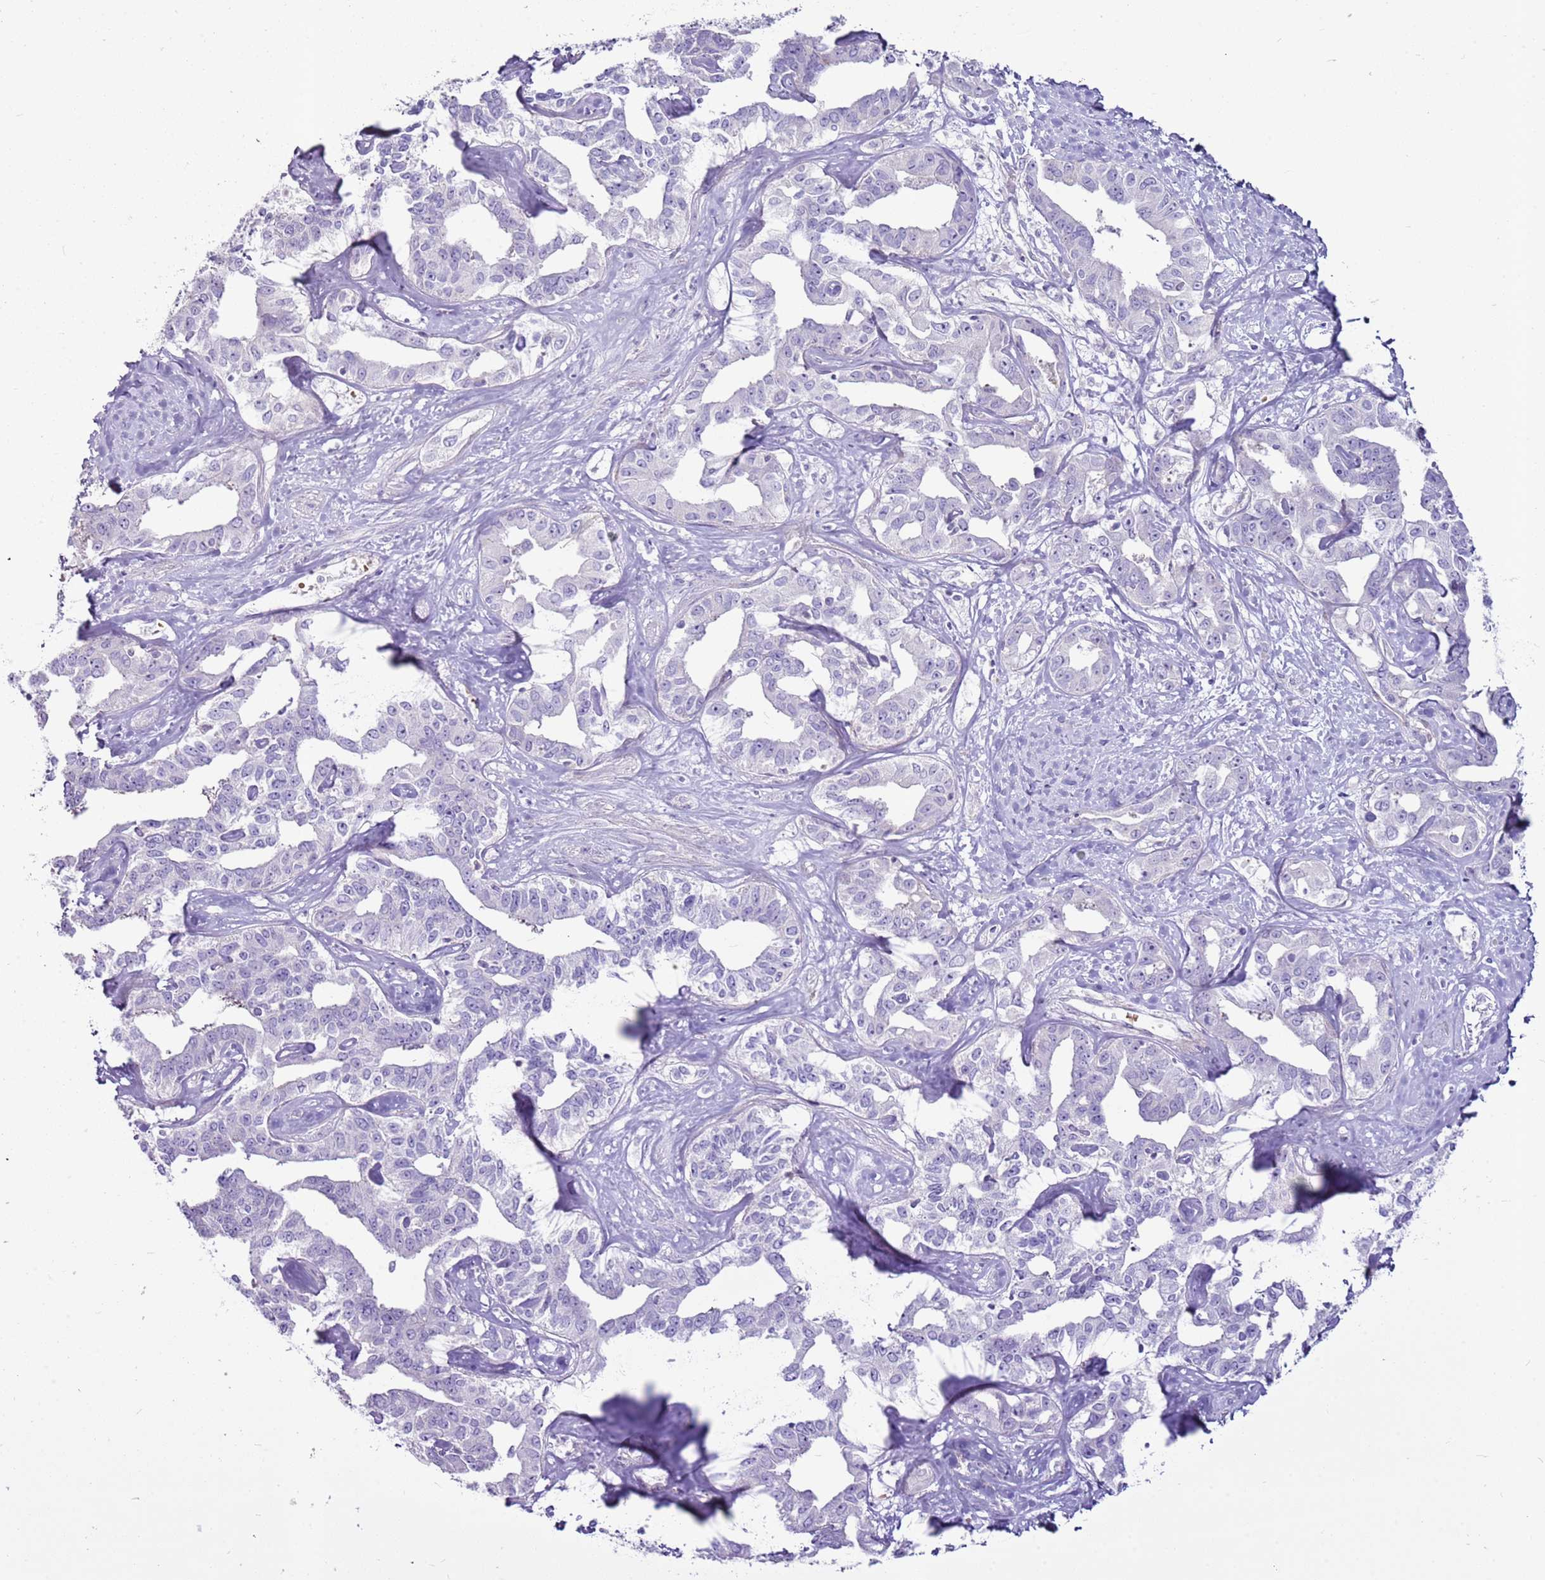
{"staining": {"intensity": "negative", "quantity": "none", "location": "none"}, "tissue": "liver cancer", "cell_type": "Tumor cells", "image_type": "cancer", "snomed": [{"axis": "morphology", "description": "Cholangiocarcinoma"}, {"axis": "topography", "description": "Liver"}], "caption": "Immunohistochemical staining of human liver cancer (cholangiocarcinoma) demonstrates no significant staining in tumor cells.", "gene": "CHAC2", "patient": {"sex": "male", "age": 59}}